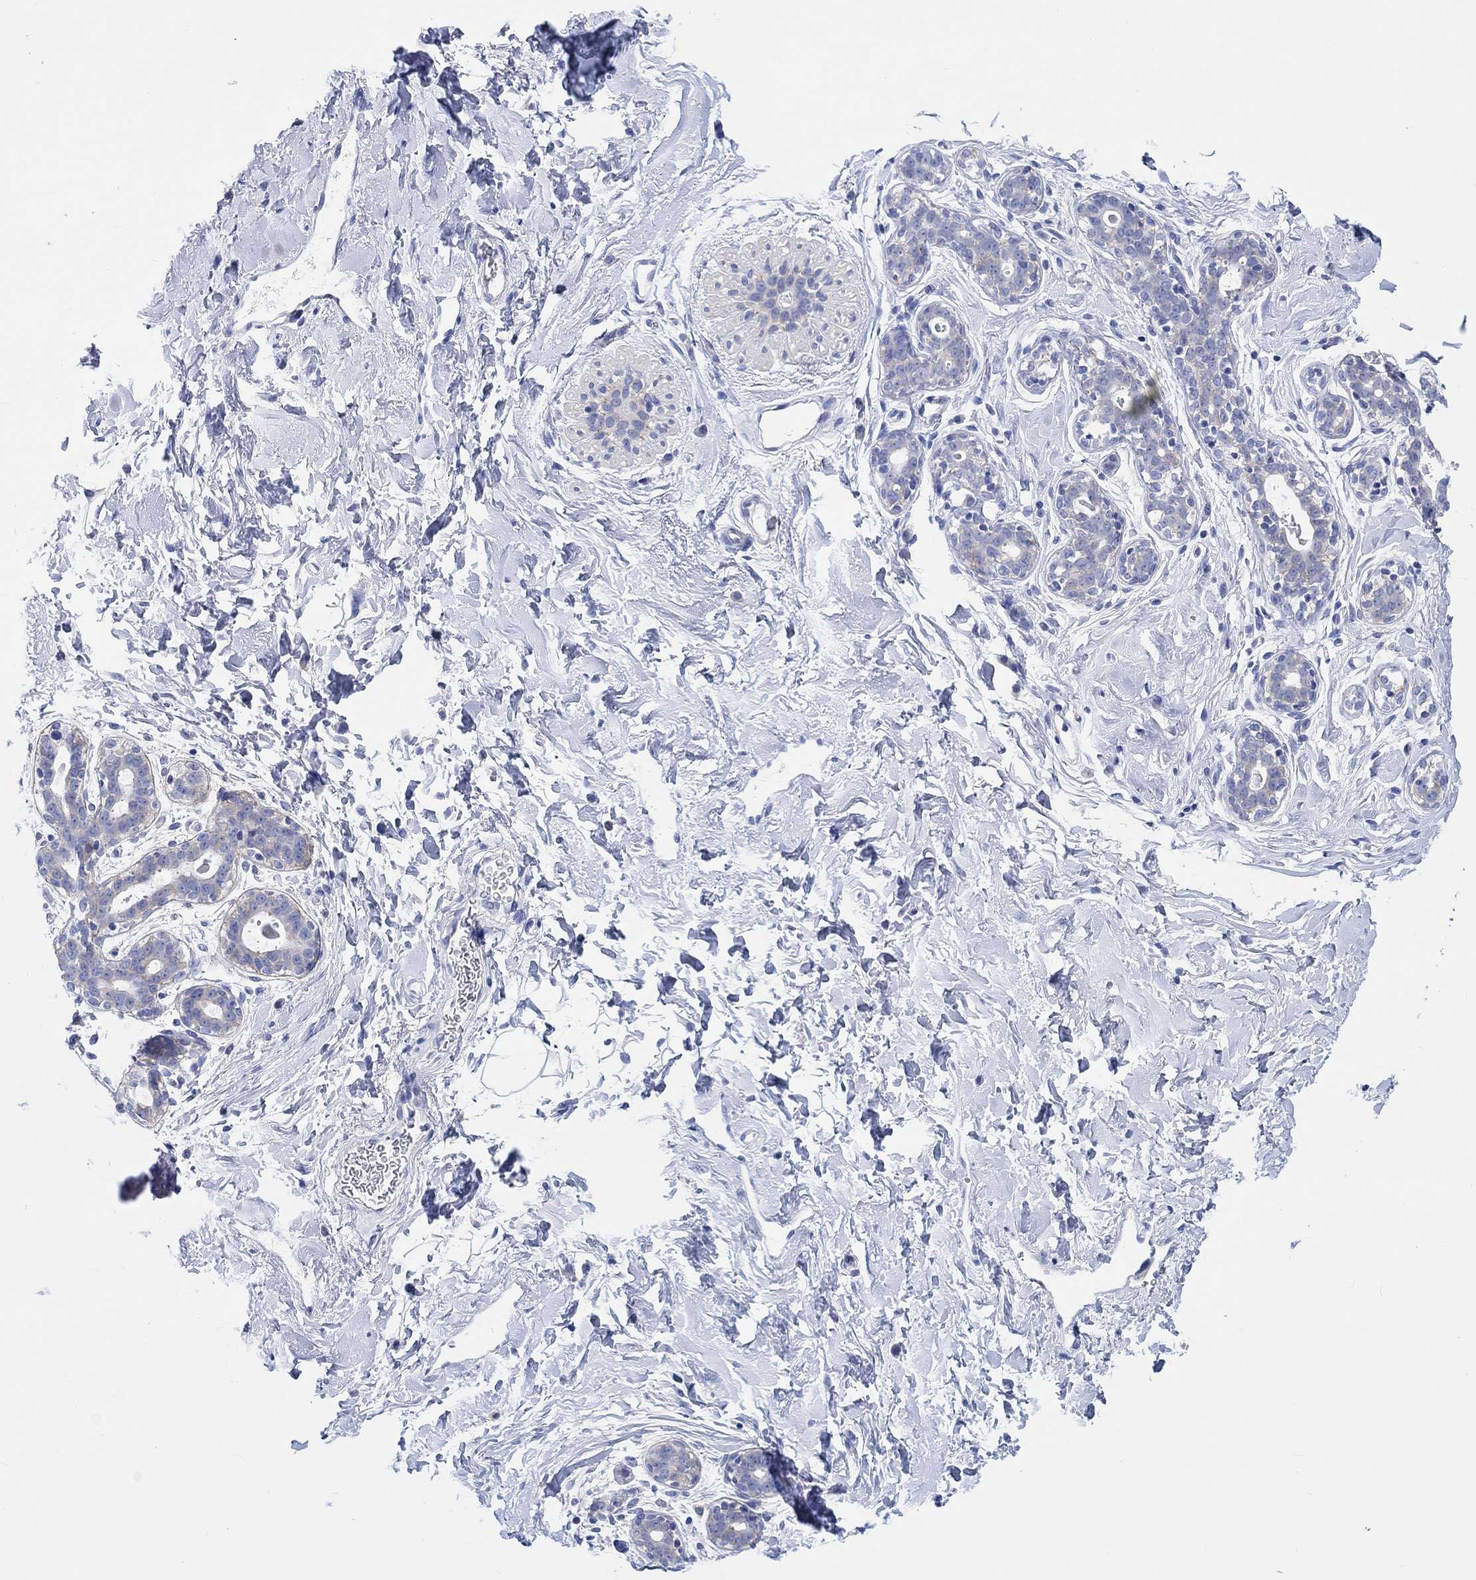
{"staining": {"intensity": "negative", "quantity": "none", "location": "none"}, "tissue": "breast", "cell_type": "Adipocytes", "image_type": "normal", "snomed": [{"axis": "morphology", "description": "Normal tissue, NOS"}, {"axis": "topography", "description": "Breast"}], "caption": "Immunohistochemistry photomicrograph of benign breast: breast stained with DAB (3,3'-diaminobenzidine) shows no significant protein positivity in adipocytes.", "gene": "REEP6", "patient": {"sex": "female", "age": 43}}